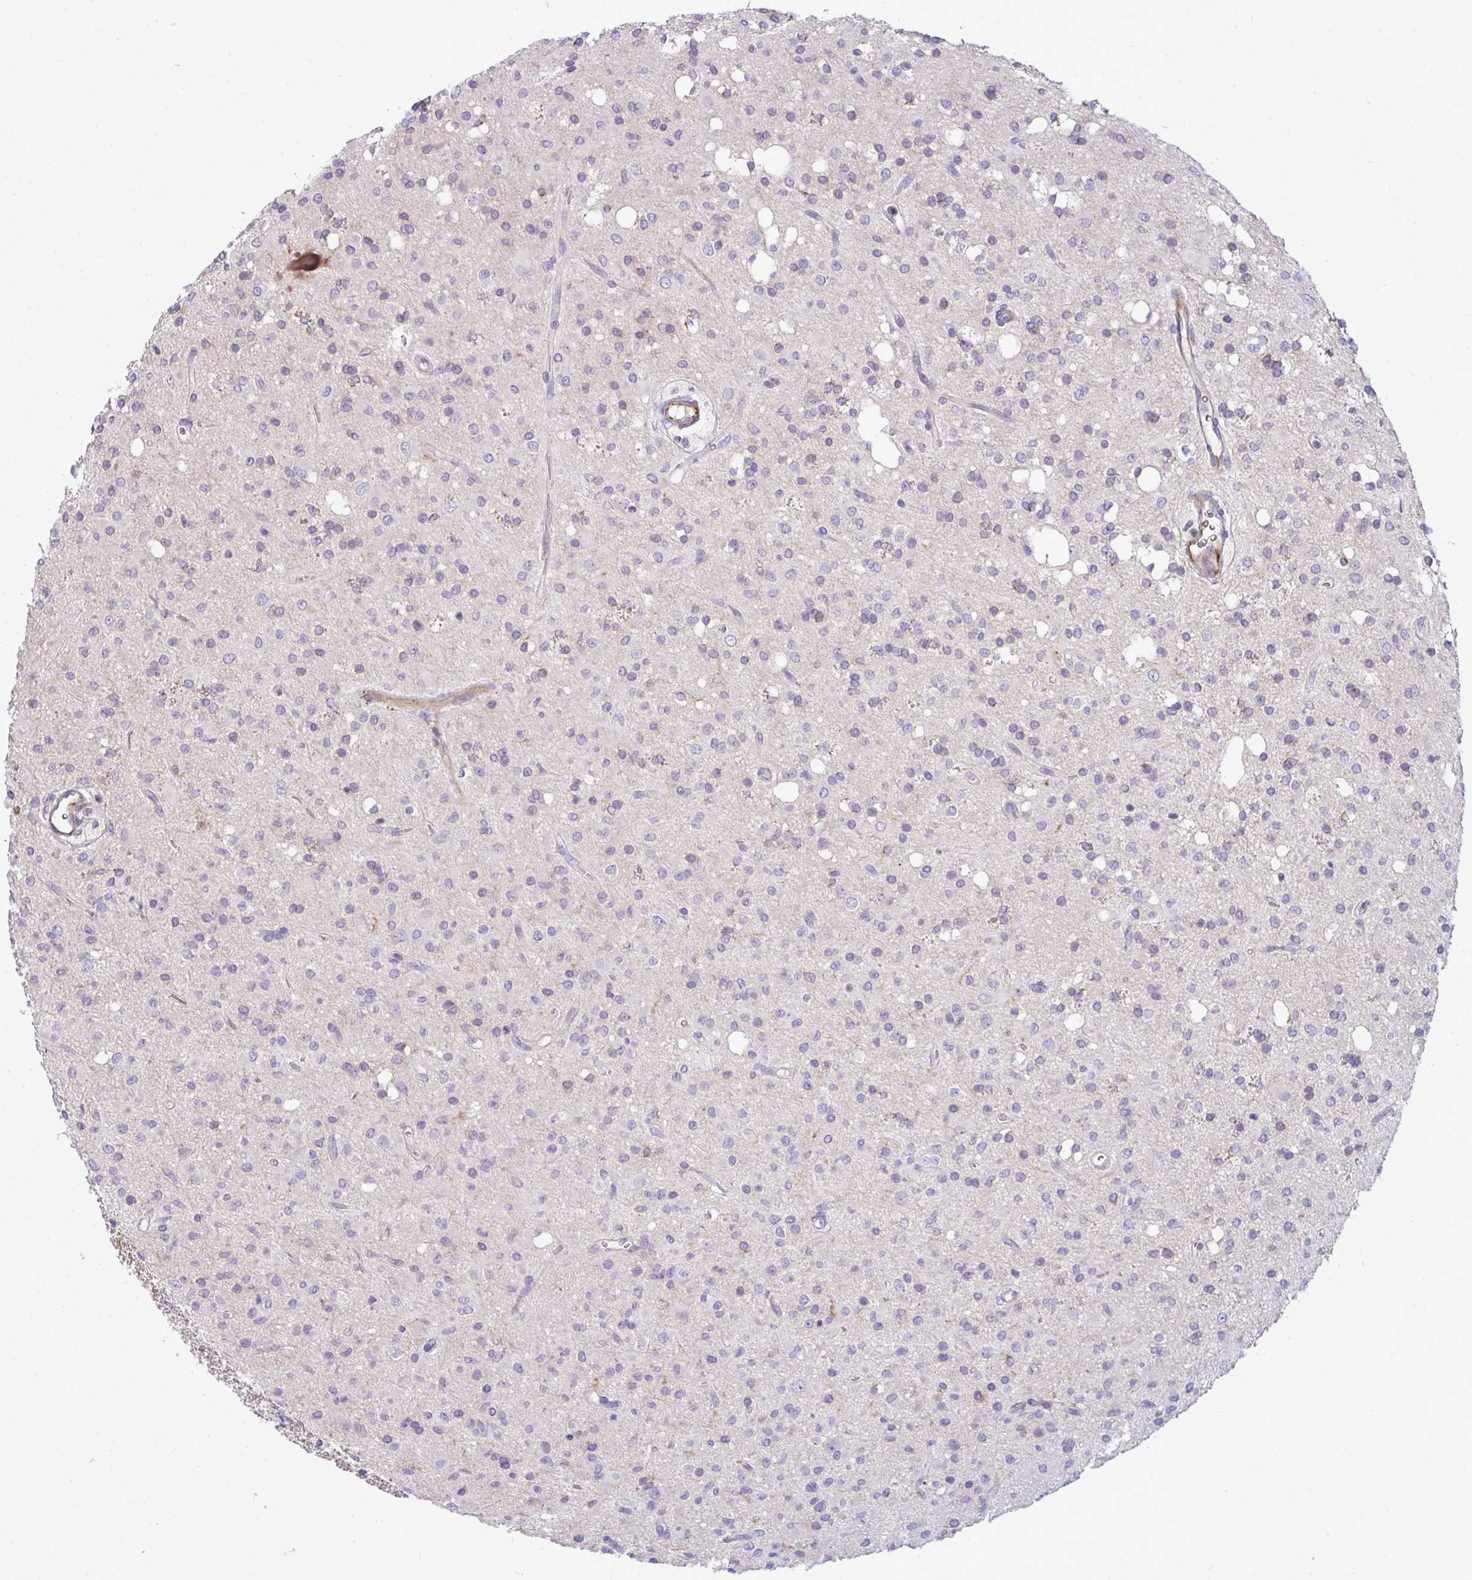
{"staining": {"intensity": "negative", "quantity": "none", "location": "none"}, "tissue": "glioma", "cell_type": "Tumor cells", "image_type": "cancer", "snomed": [{"axis": "morphology", "description": "Glioma, malignant, Low grade"}, {"axis": "topography", "description": "Brain"}], "caption": "Tumor cells show no significant positivity in glioma.", "gene": "SLC14A1", "patient": {"sex": "female", "age": 33}}